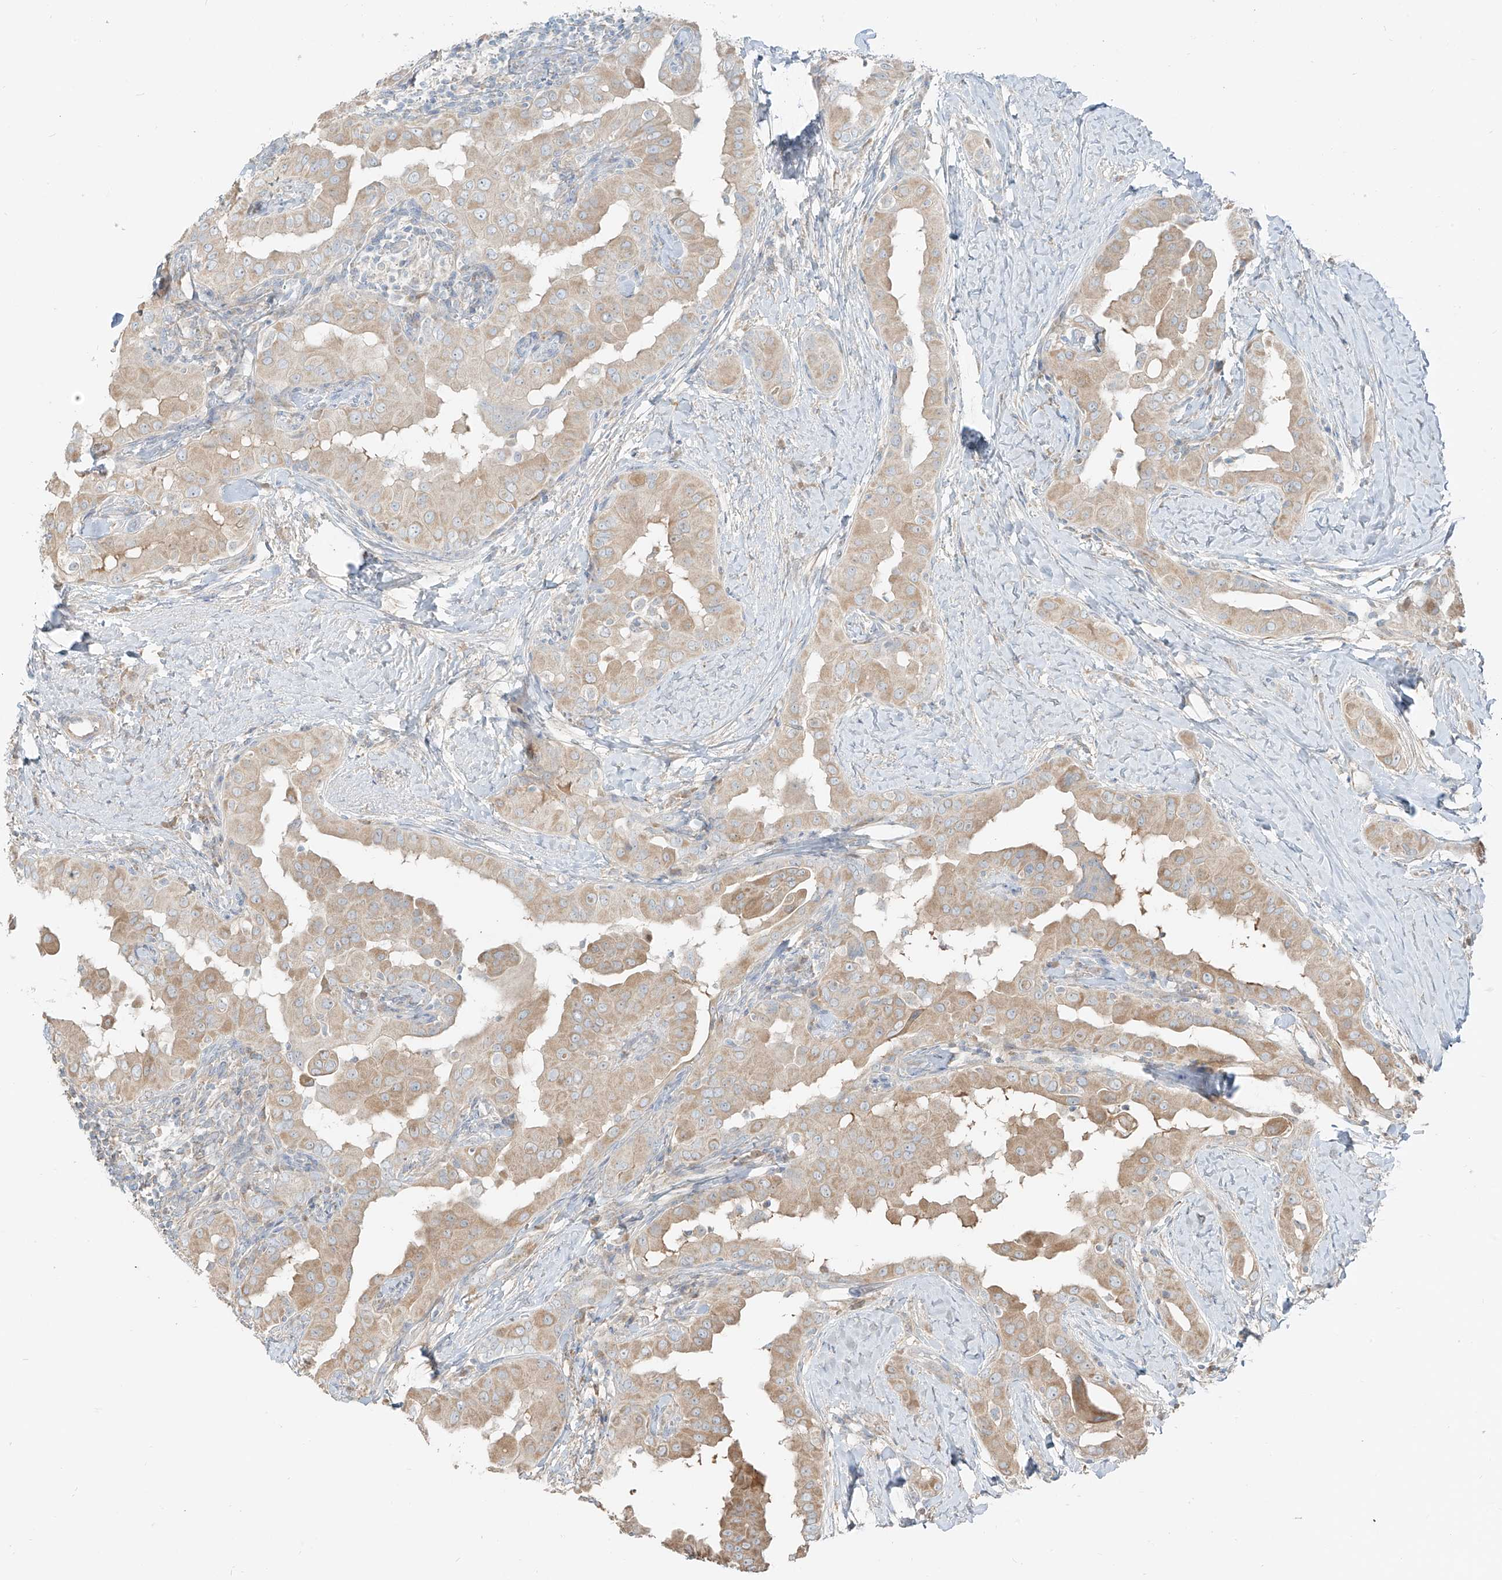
{"staining": {"intensity": "weak", "quantity": ">75%", "location": "cytoplasmic/membranous"}, "tissue": "thyroid cancer", "cell_type": "Tumor cells", "image_type": "cancer", "snomed": [{"axis": "morphology", "description": "Papillary adenocarcinoma, NOS"}, {"axis": "topography", "description": "Thyroid gland"}], "caption": "Immunohistochemical staining of thyroid cancer (papillary adenocarcinoma) shows weak cytoplasmic/membranous protein expression in approximately >75% of tumor cells. The staining was performed using DAB to visualize the protein expression in brown, while the nuclei were stained in blue with hematoxylin (Magnification: 20x).", "gene": "FSTL1", "patient": {"sex": "male", "age": 33}}